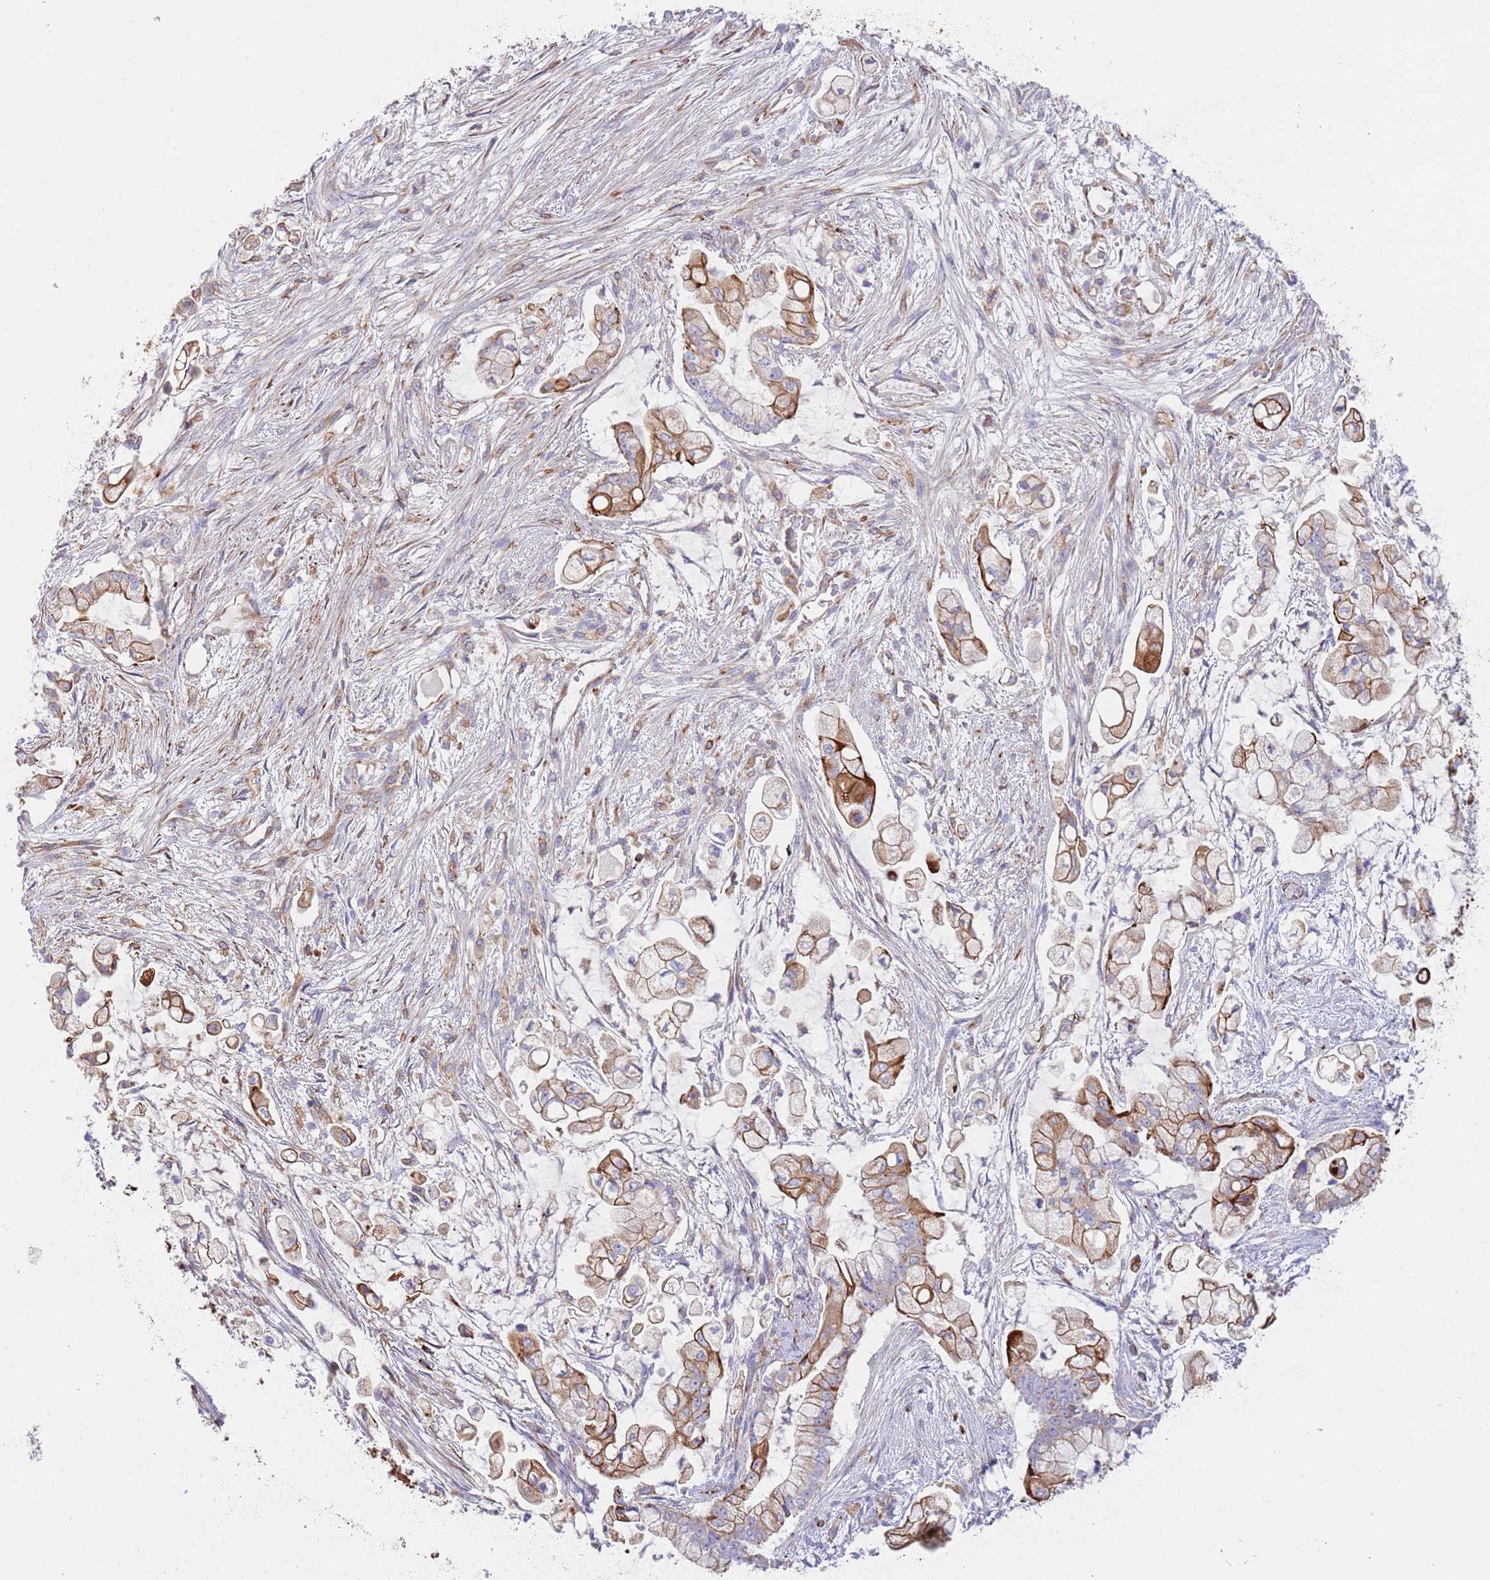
{"staining": {"intensity": "moderate", "quantity": "25%-75%", "location": "cytoplasmic/membranous"}, "tissue": "pancreatic cancer", "cell_type": "Tumor cells", "image_type": "cancer", "snomed": [{"axis": "morphology", "description": "Adenocarcinoma, NOS"}, {"axis": "topography", "description": "Pancreas"}], "caption": "High-power microscopy captured an immunohistochemistry (IHC) micrograph of pancreatic cancer, revealing moderate cytoplasmic/membranous expression in about 25%-75% of tumor cells.", "gene": "MOGAT1", "patient": {"sex": "female", "age": 69}}